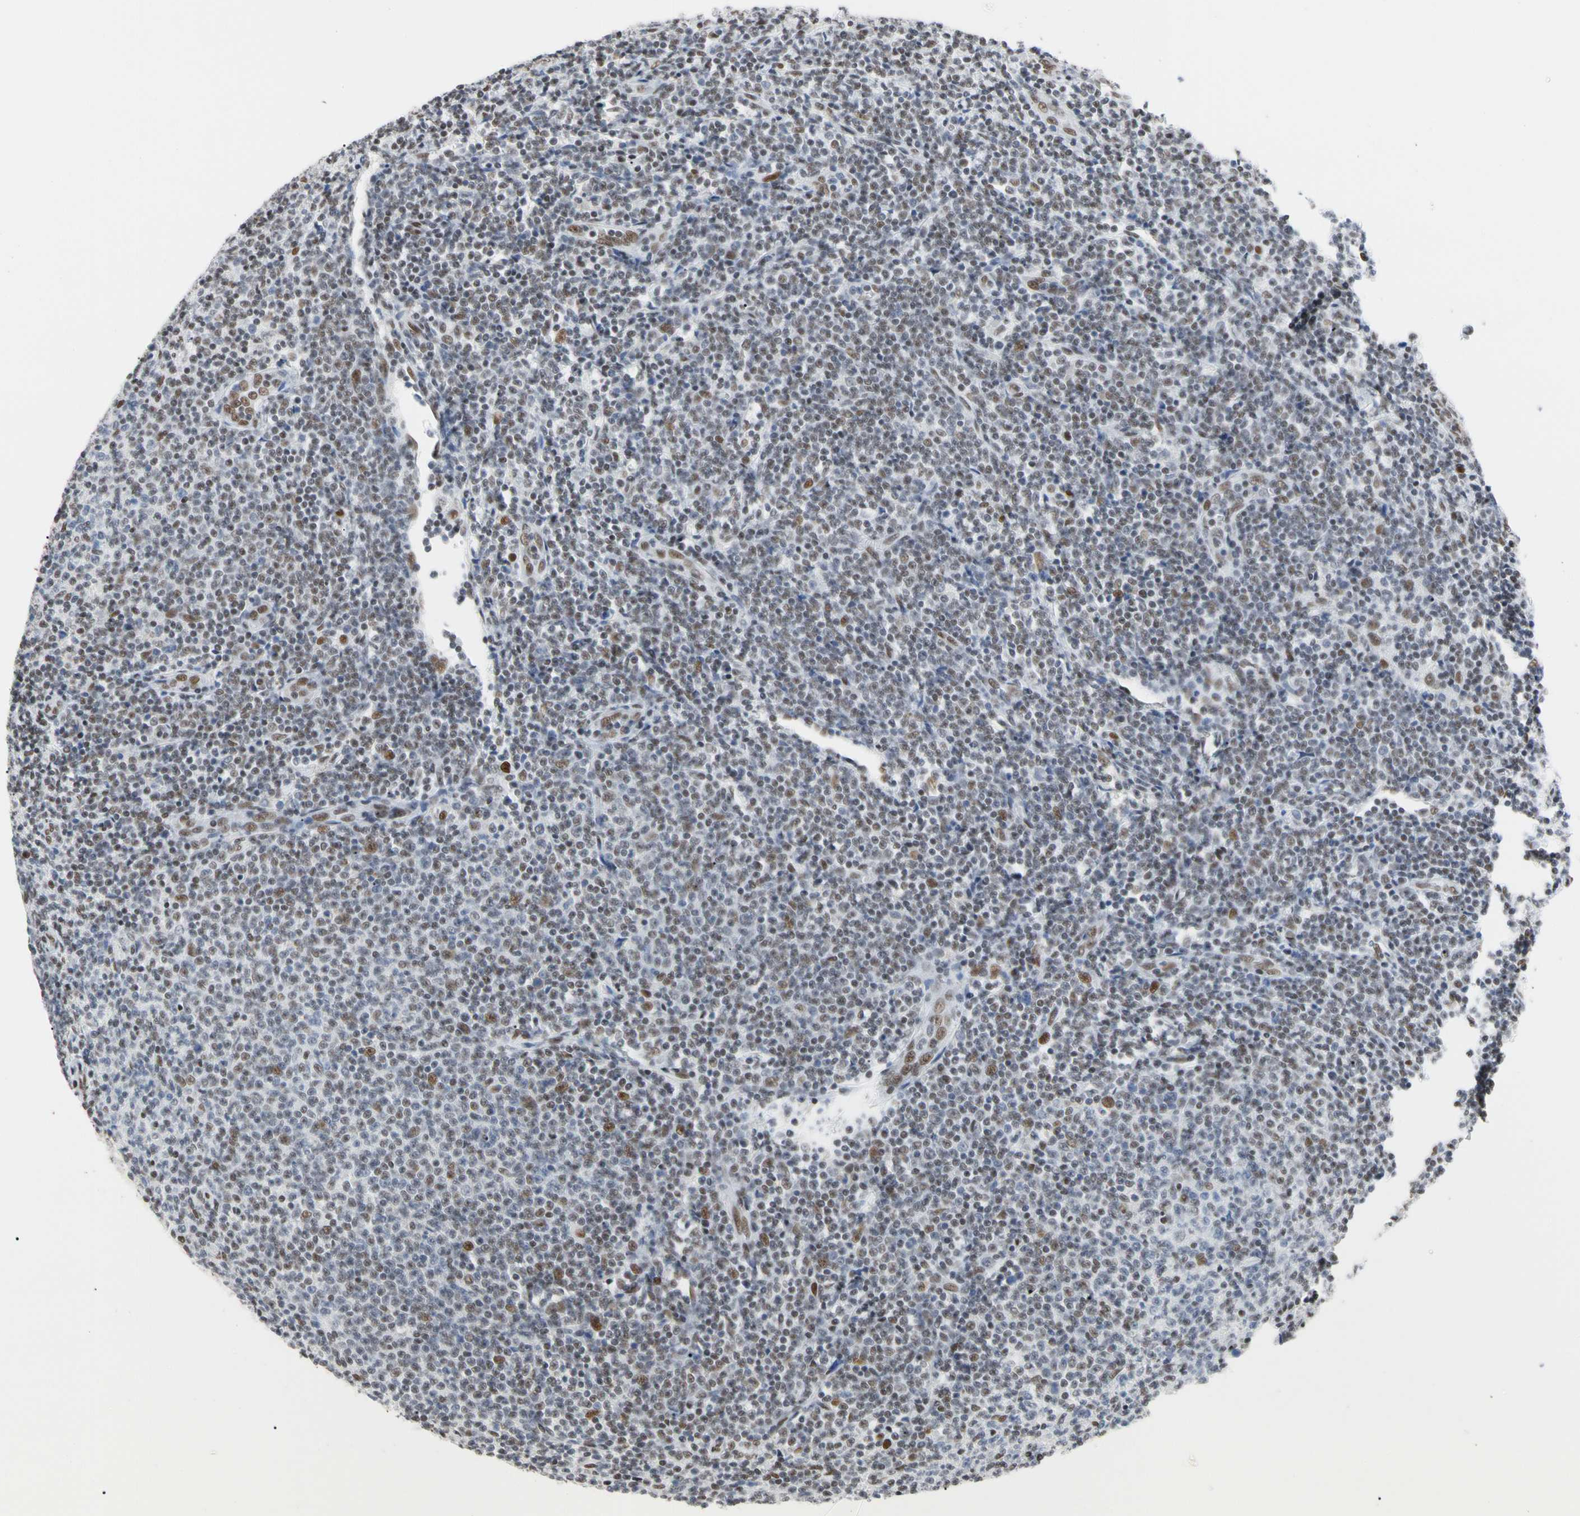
{"staining": {"intensity": "moderate", "quantity": "<25%", "location": "nuclear"}, "tissue": "lymphoma", "cell_type": "Tumor cells", "image_type": "cancer", "snomed": [{"axis": "morphology", "description": "Malignant lymphoma, non-Hodgkin's type, Low grade"}, {"axis": "topography", "description": "Lymph node"}], "caption": "Brown immunohistochemical staining in malignant lymphoma, non-Hodgkin's type (low-grade) shows moderate nuclear positivity in approximately <25% of tumor cells.", "gene": "FAM98B", "patient": {"sex": "male", "age": 66}}